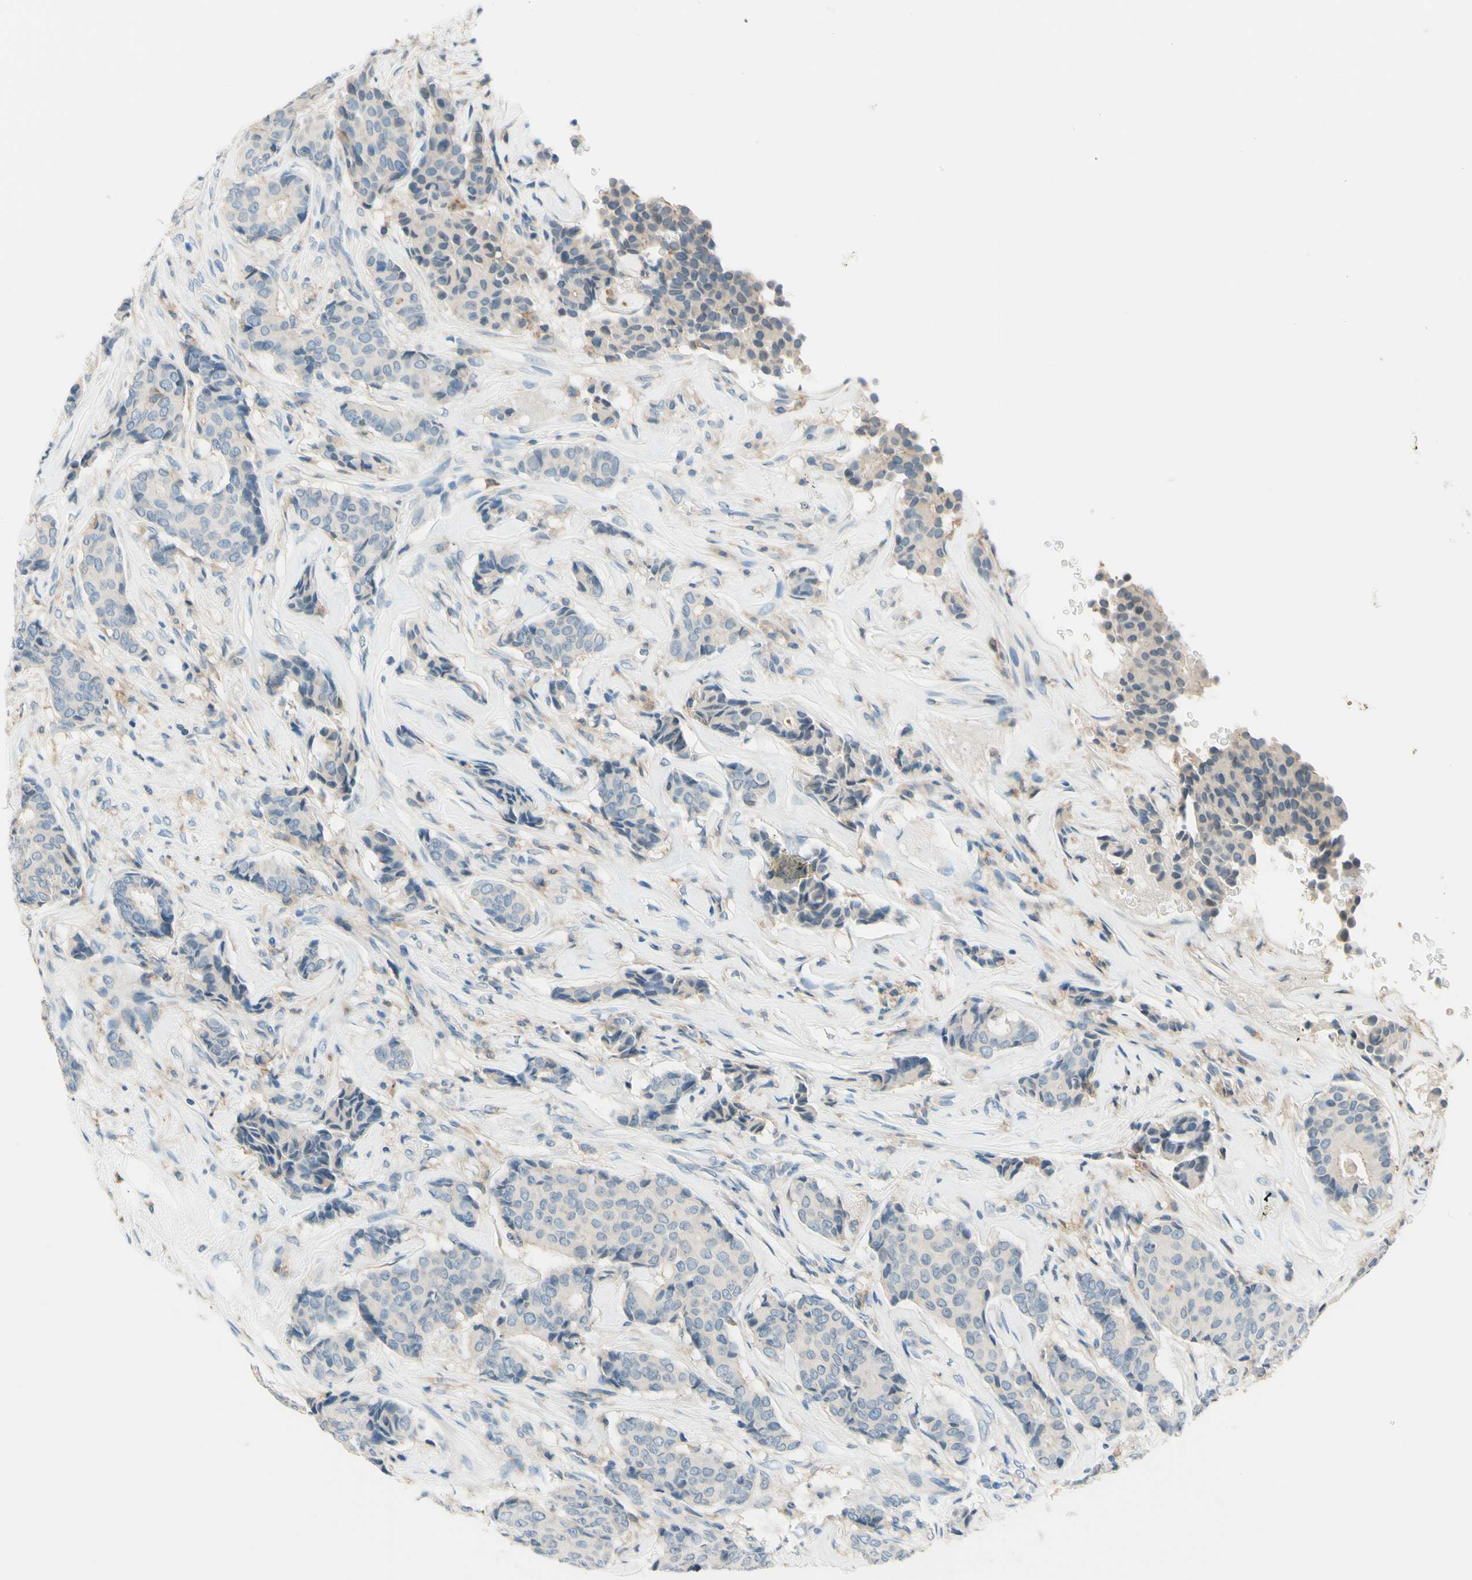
{"staining": {"intensity": "weak", "quantity": "<25%", "location": "cytoplasmic/membranous"}, "tissue": "breast cancer", "cell_type": "Tumor cells", "image_type": "cancer", "snomed": [{"axis": "morphology", "description": "Duct carcinoma"}, {"axis": "topography", "description": "Breast"}], "caption": "Breast cancer (intraductal carcinoma) stained for a protein using IHC shows no staining tumor cells.", "gene": "SIGLEC9", "patient": {"sex": "female", "age": 75}}